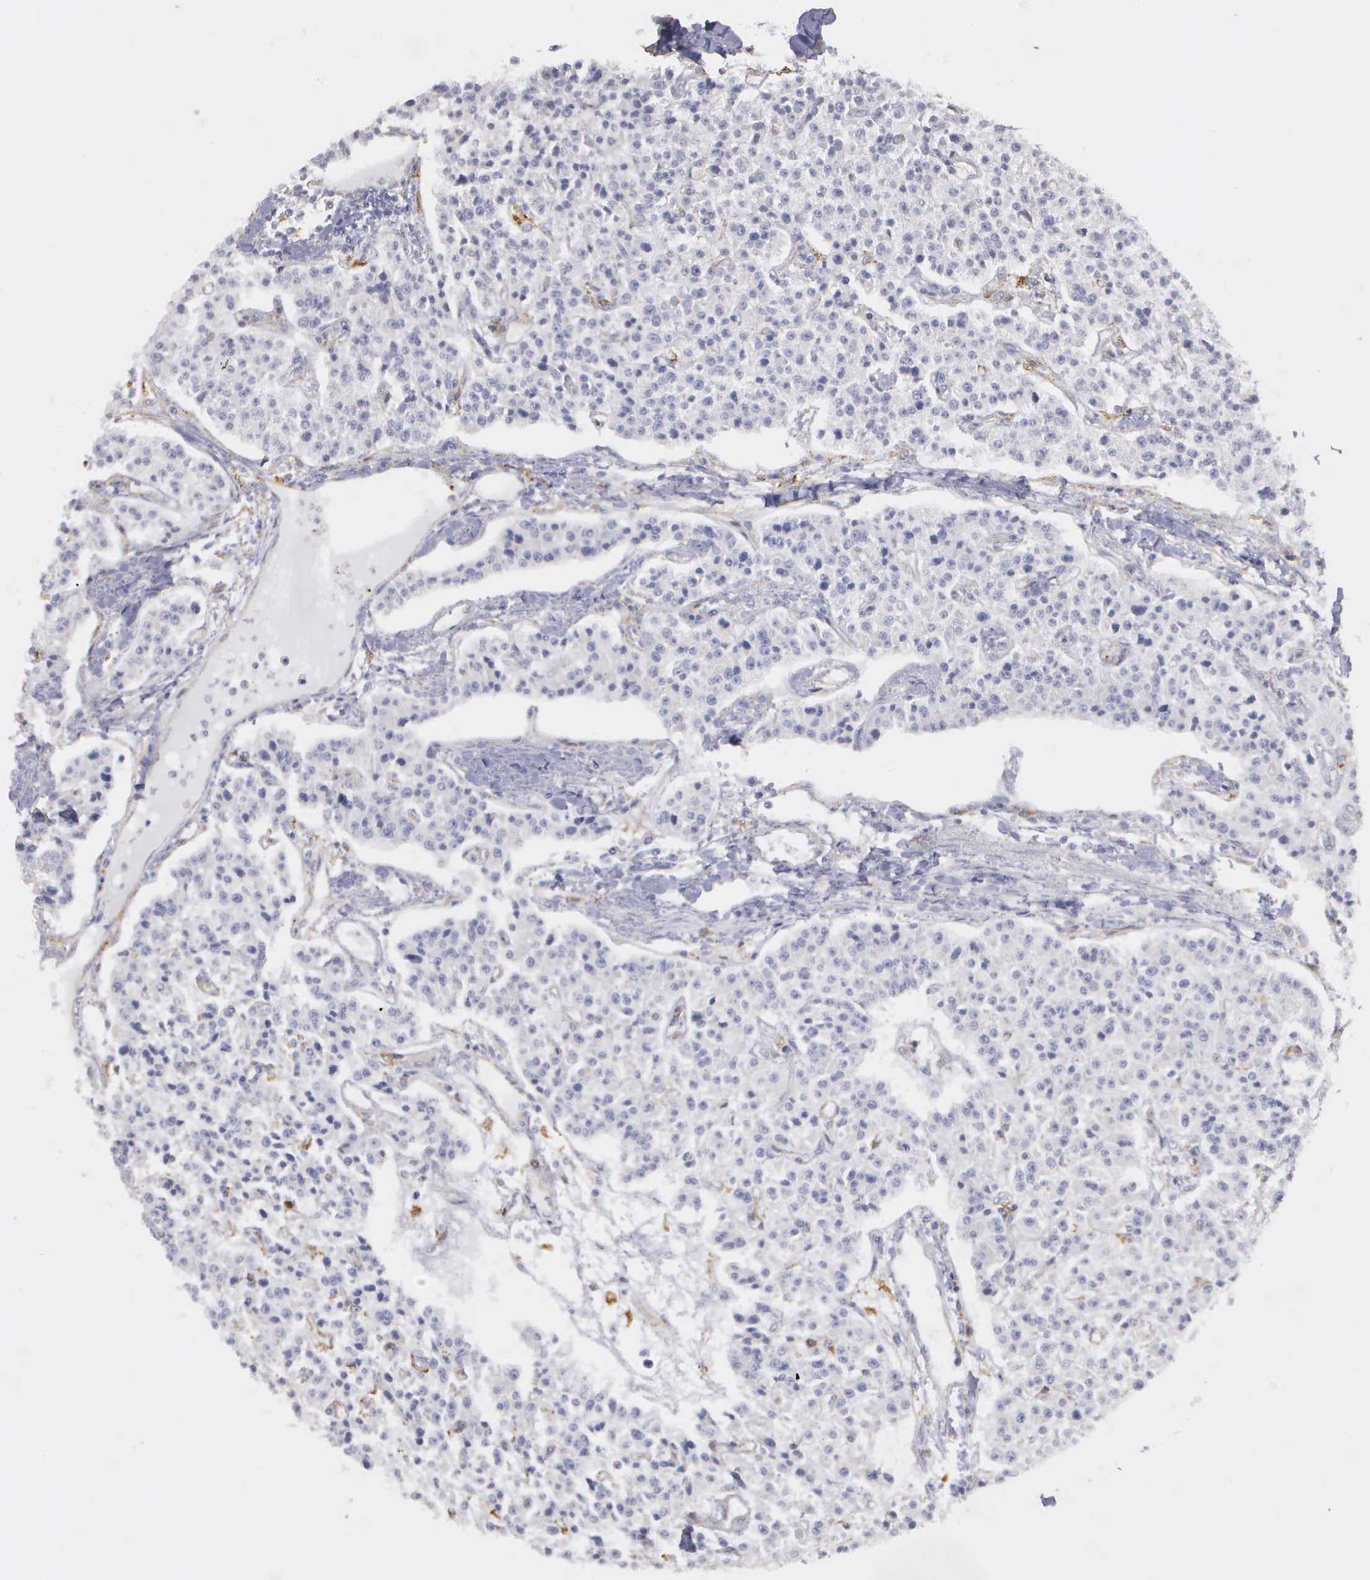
{"staining": {"intensity": "negative", "quantity": "none", "location": "none"}, "tissue": "carcinoid", "cell_type": "Tumor cells", "image_type": "cancer", "snomed": [{"axis": "morphology", "description": "Carcinoid, malignant, NOS"}, {"axis": "topography", "description": "Stomach"}], "caption": "Immunohistochemical staining of human carcinoid exhibits no significant expression in tumor cells.", "gene": "LIN52", "patient": {"sex": "female", "age": 76}}